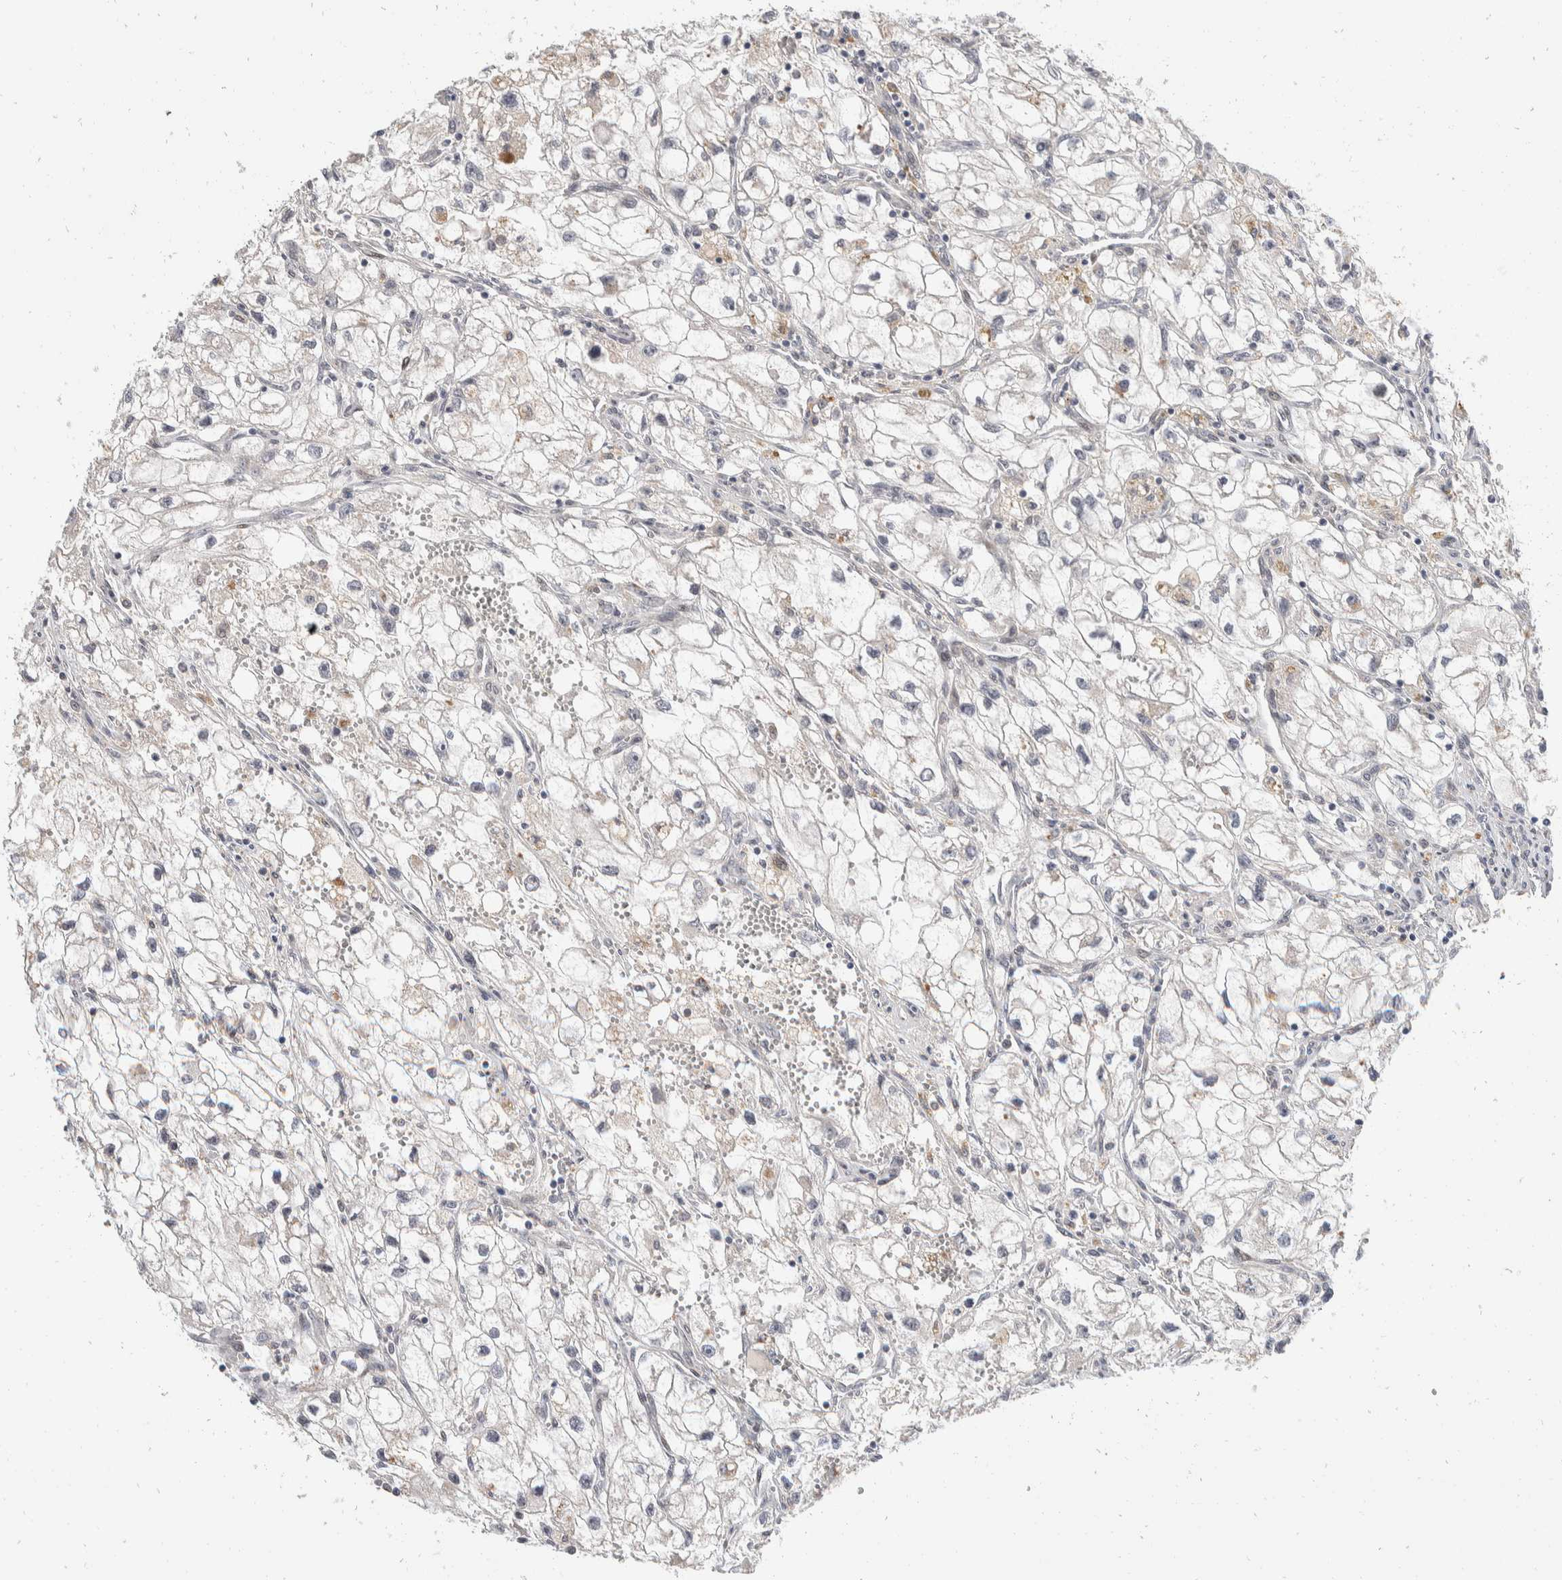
{"staining": {"intensity": "weak", "quantity": "<25%", "location": "cytoplasmic/membranous"}, "tissue": "renal cancer", "cell_type": "Tumor cells", "image_type": "cancer", "snomed": [{"axis": "morphology", "description": "Adenocarcinoma, NOS"}, {"axis": "topography", "description": "Kidney"}], "caption": "Immunohistochemistry (IHC) micrograph of neoplastic tissue: human adenocarcinoma (renal) stained with DAB reveals no significant protein staining in tumor cells. The staining is performed using DAB brown chromogen with nuclei counter-stained in using hematoxylin.", "gene": "ZNF703", "patient": {"sex": "female", "age": 70}}